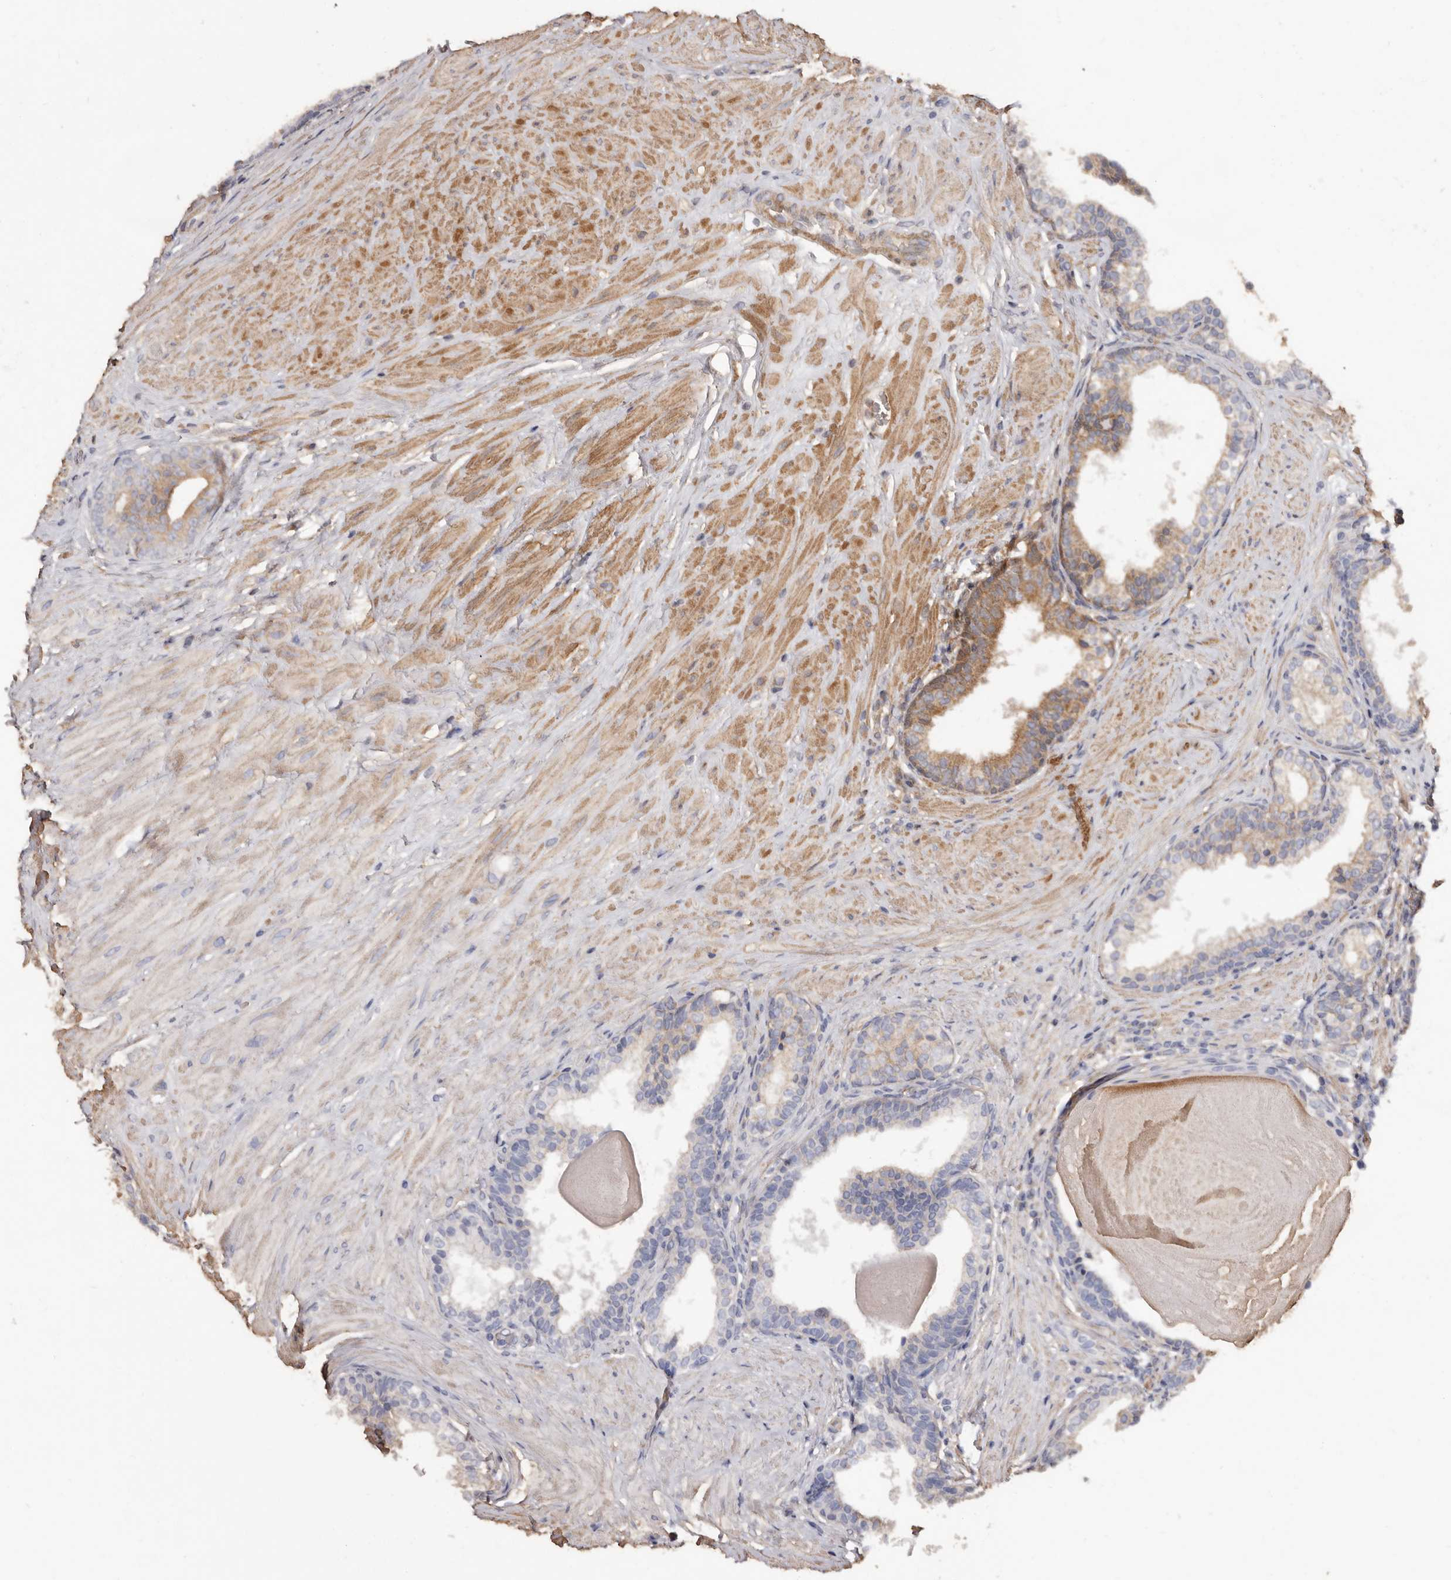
{"staining": {"intensity": "moderate", "quantity": "<25%", "location": "cytoplasmic/membranous"}, "tissue": "prostate cancer", "cell_type": "Tumor cells", "image_type": "cancer", "snomed": [{"axis": "morphology", "description": "Adenocarcinoma, High grade"}, {"axis": "topography", "description": "Prostate"}], "caption": "The photomicrograph exhibits a brown stain indicating the presence of a protein in the cytoplasmic/membranous of tumor cells in prostate cancer.", "gene": "COQ8B", "patient": {"sex": "male", "age": 56}}